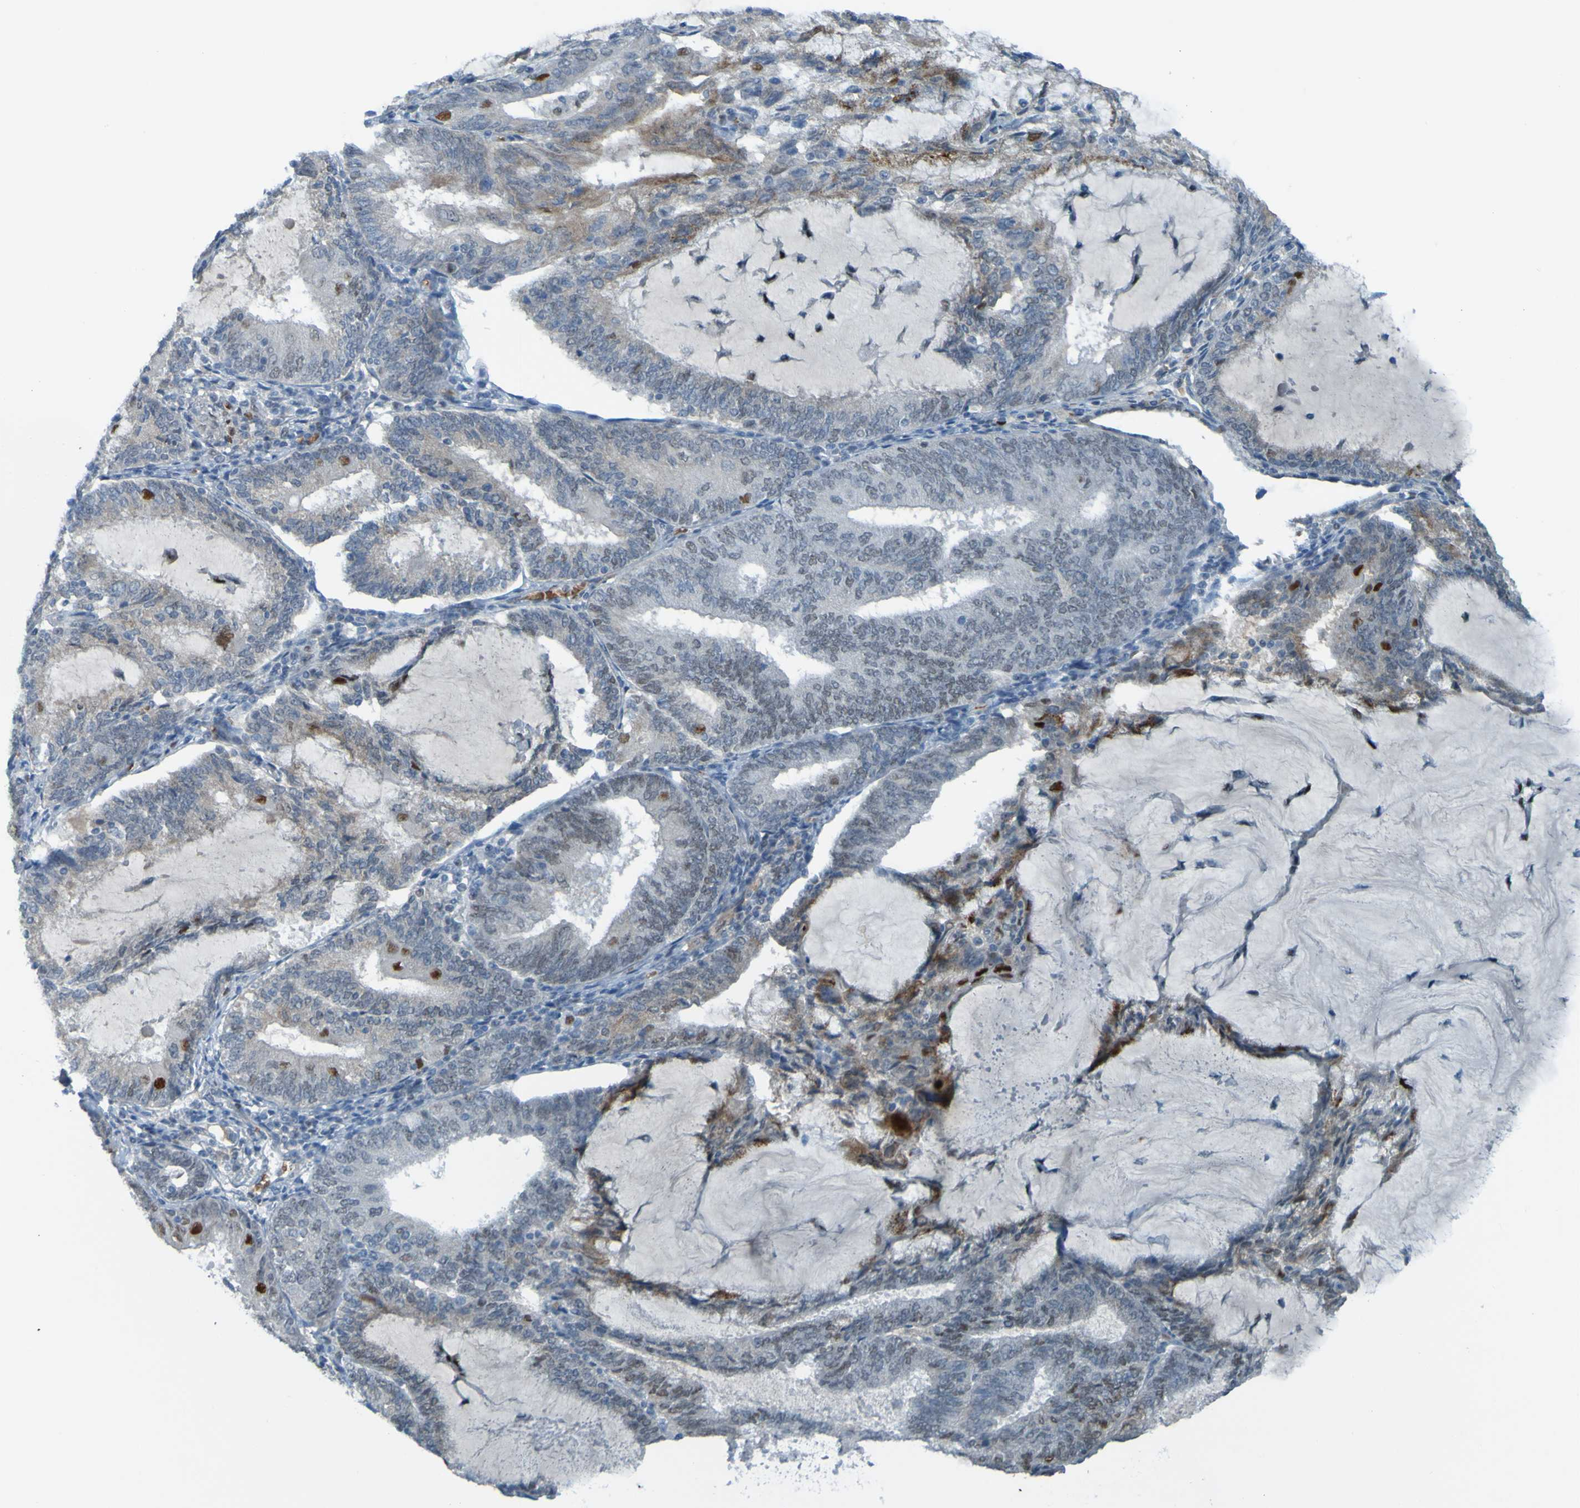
{"staining": {"intensity": "negative", "quantity": "none", "location": "none"}, "tissue": "endometrial cancer", "cell_type": "Tumor cells", "image_type": "cancer", "snomed": [{"axis": "morphology", "description": "Adenocarcinoma, NOS"}, {"axis": "topography", "description": "Endometrium"}], "caption": "Human adenocarcinoma (endometrial) stained for a protein using IHC reveals no staining in tumor cells.", "gene": "USP36", "patient": {"sex": "female", "age": 81}}